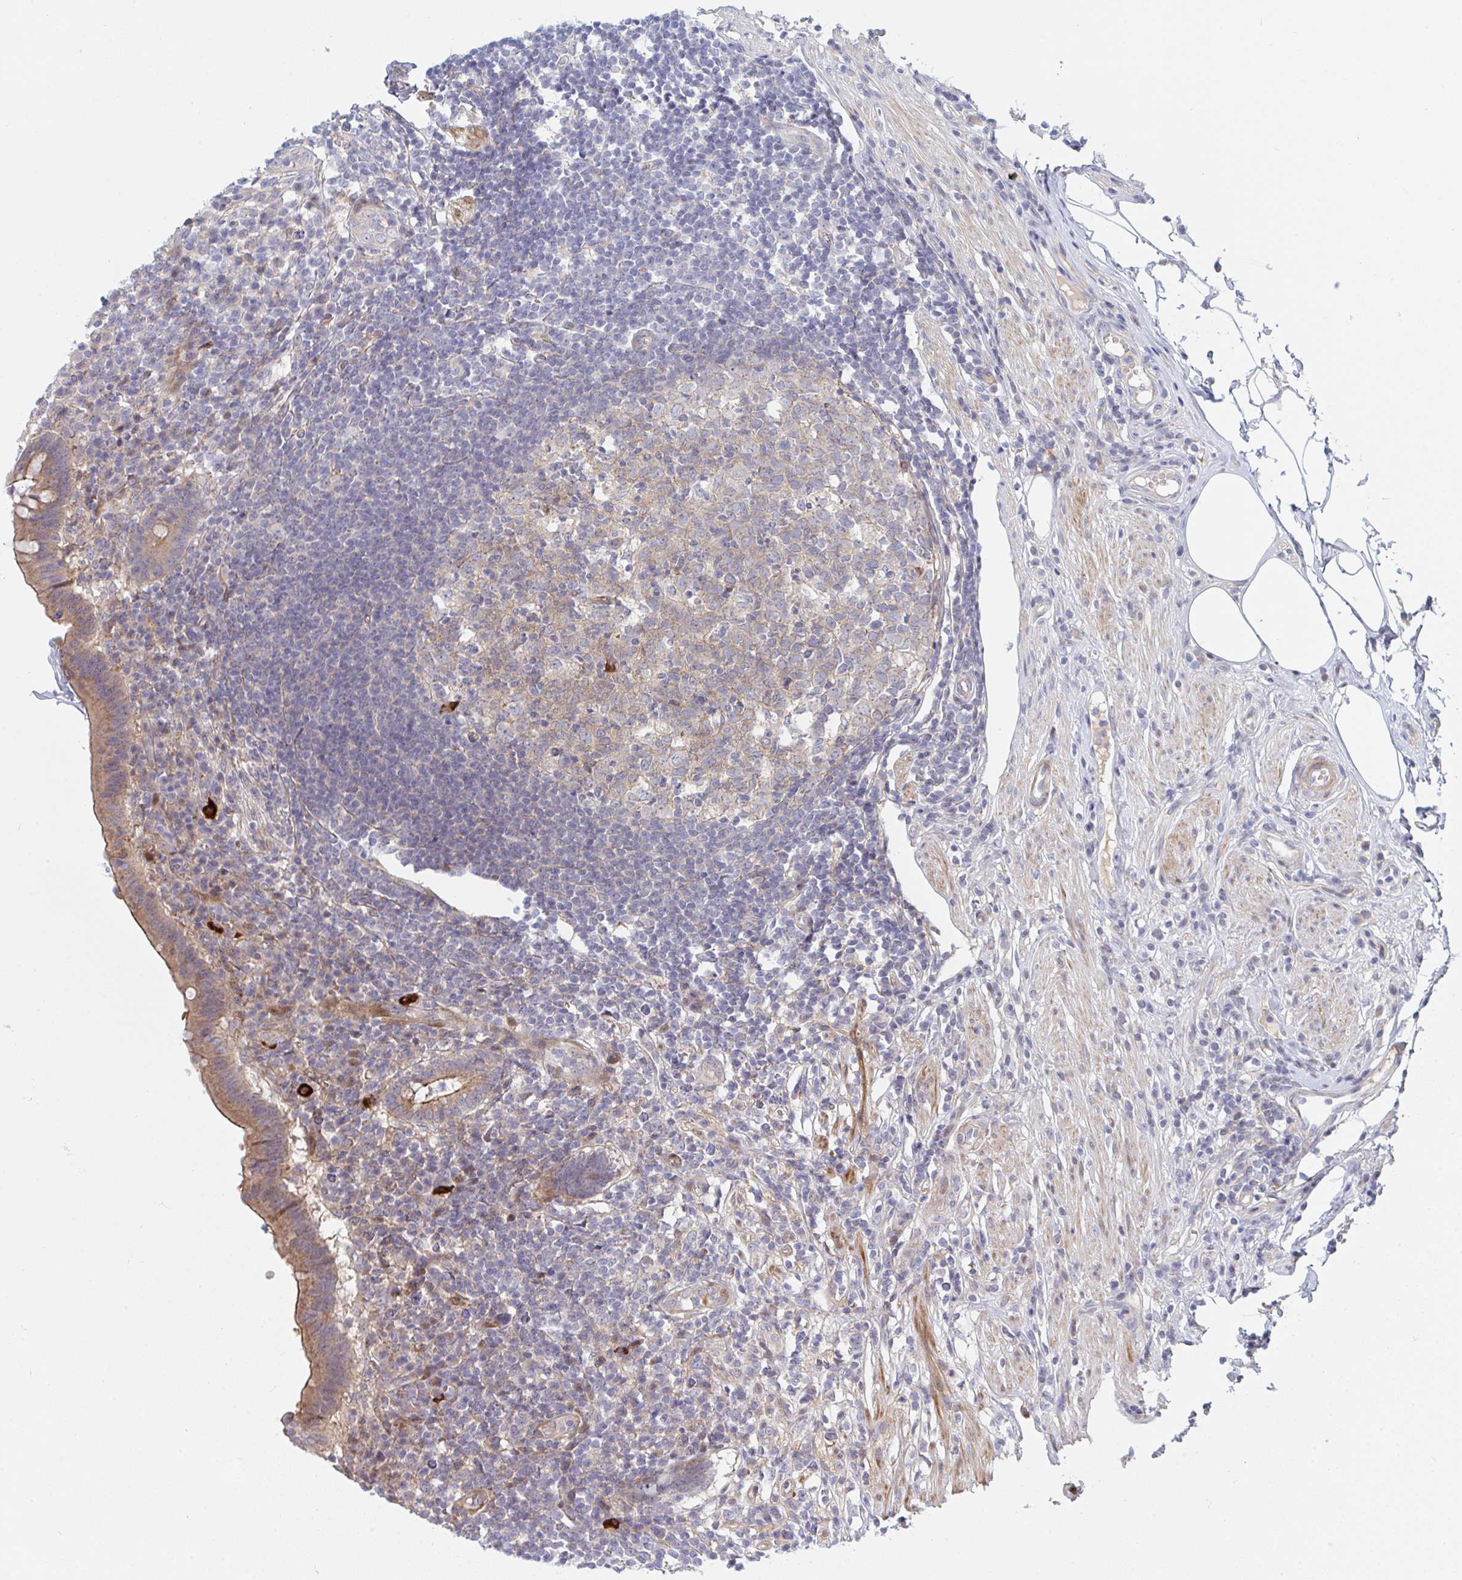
{"staining": {"intensity": "strong", "quantity": ">75%", "location": "cytoplasmic/membranous"}, "tissue": "appendix", "cell_type": "Glandular cells", "image_type": "normal", "snomed": [{"axis": "morphology", "description": "Normal tissue, NOS"}, {"axis": "topography", "description": "Appendix"}], "caption": "A brown stain highlights strong cytoplasmic/membranous staining of a protein in glandular cells of unremarkable human appendix.", "gene": "TNFSF4", "patient": {"sex": "female", "age": 56}}